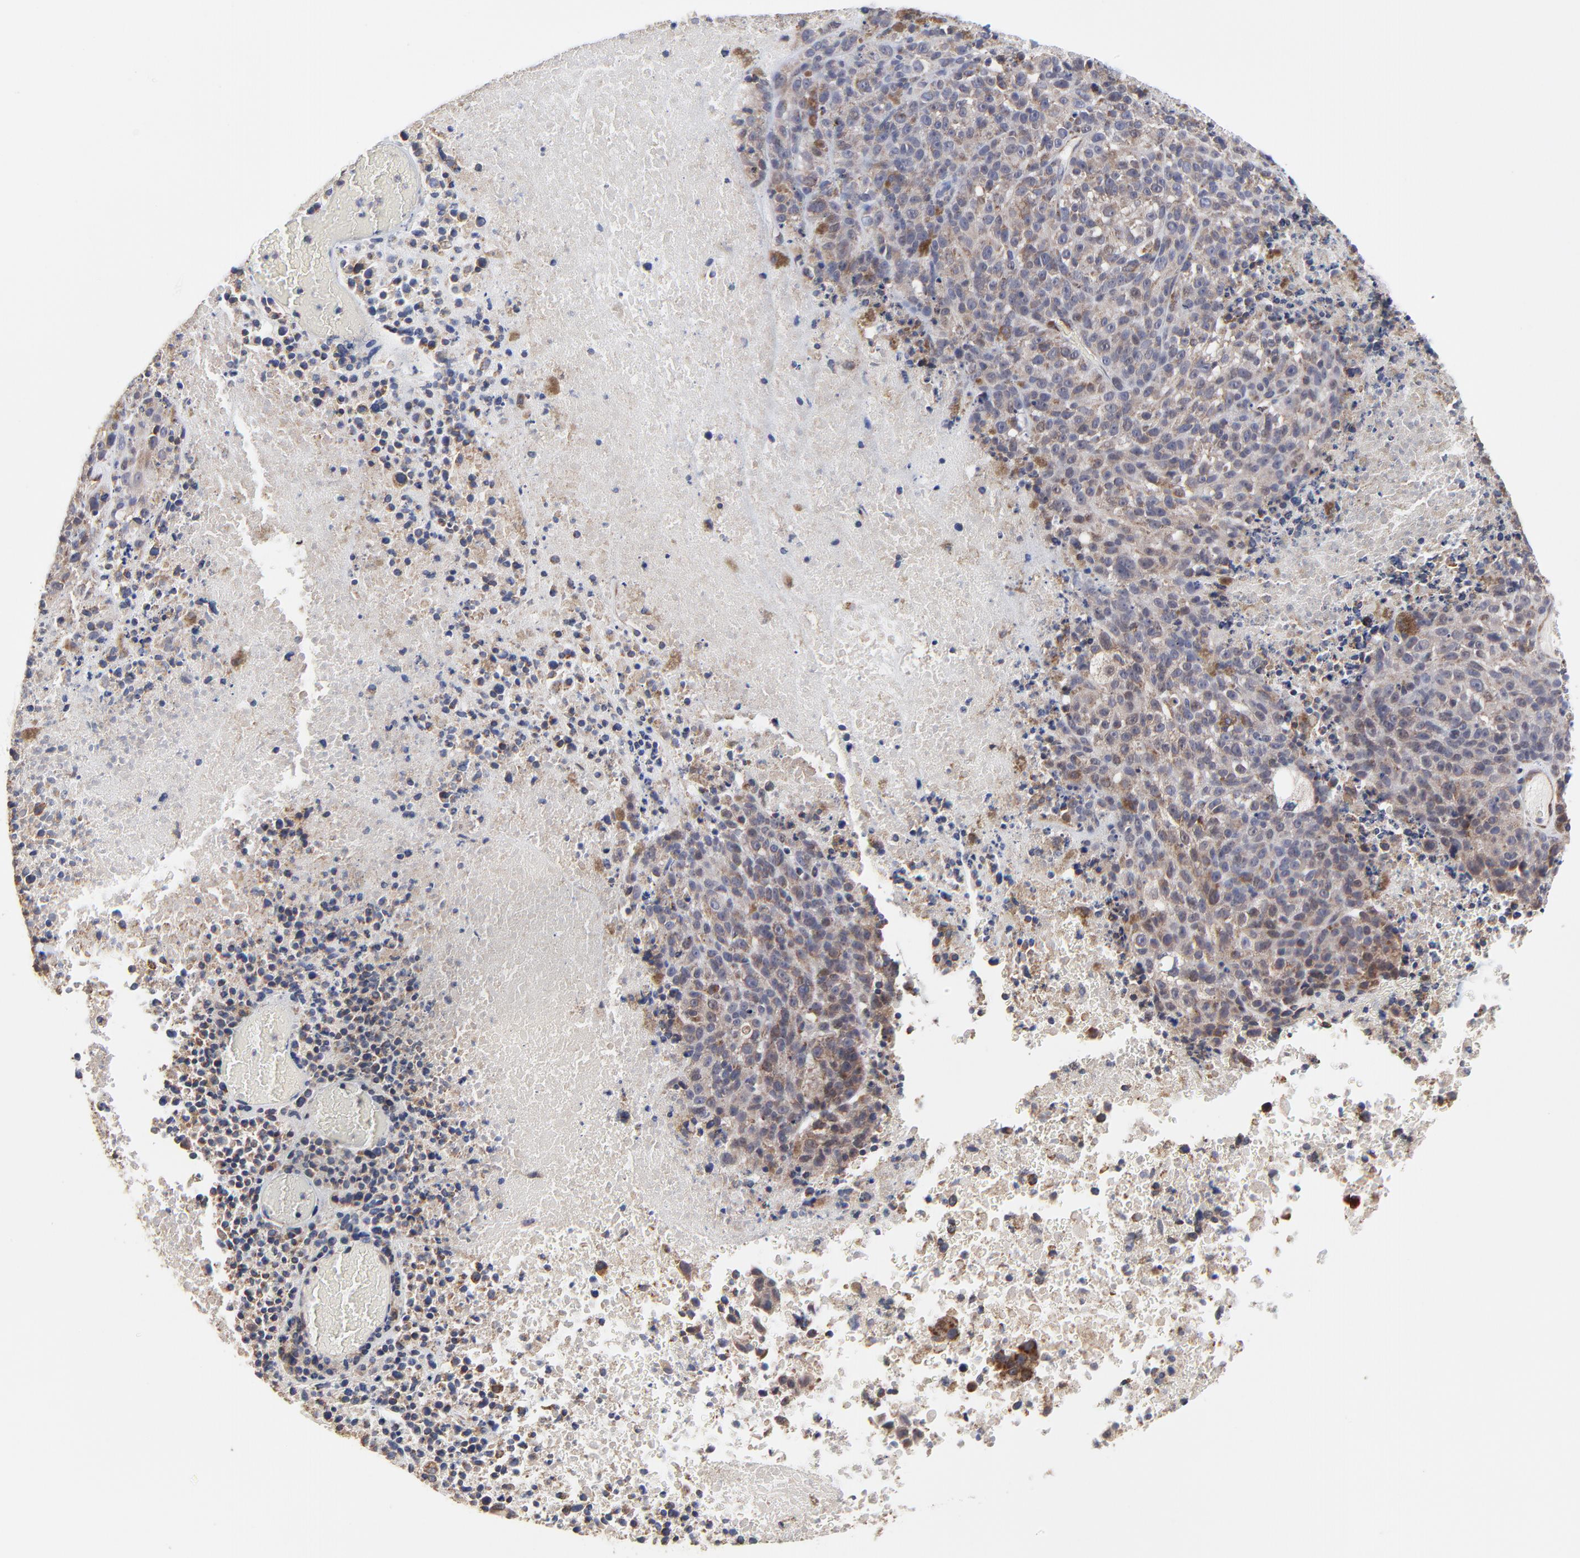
{"staining": {"intensity": "negative", "quantity": "none", "location": "none"}, "tissue": "melanoma", "cell_type": "Tumor cells", "image_type": "cancer", "snomed": [{"axis": "morphology", "description": "Malignant melanoma, Metastatic site"}, {"axis": "topography", "description": "Cerebral cortex"}], "caption": "IHC histopathology image of neoplastic tissue: melanoma stained with DAB demonstrates no significant protein positivity in tumor cells.", "gene": "ZNF550", "patient": {"sex": "female", "age": 52}}